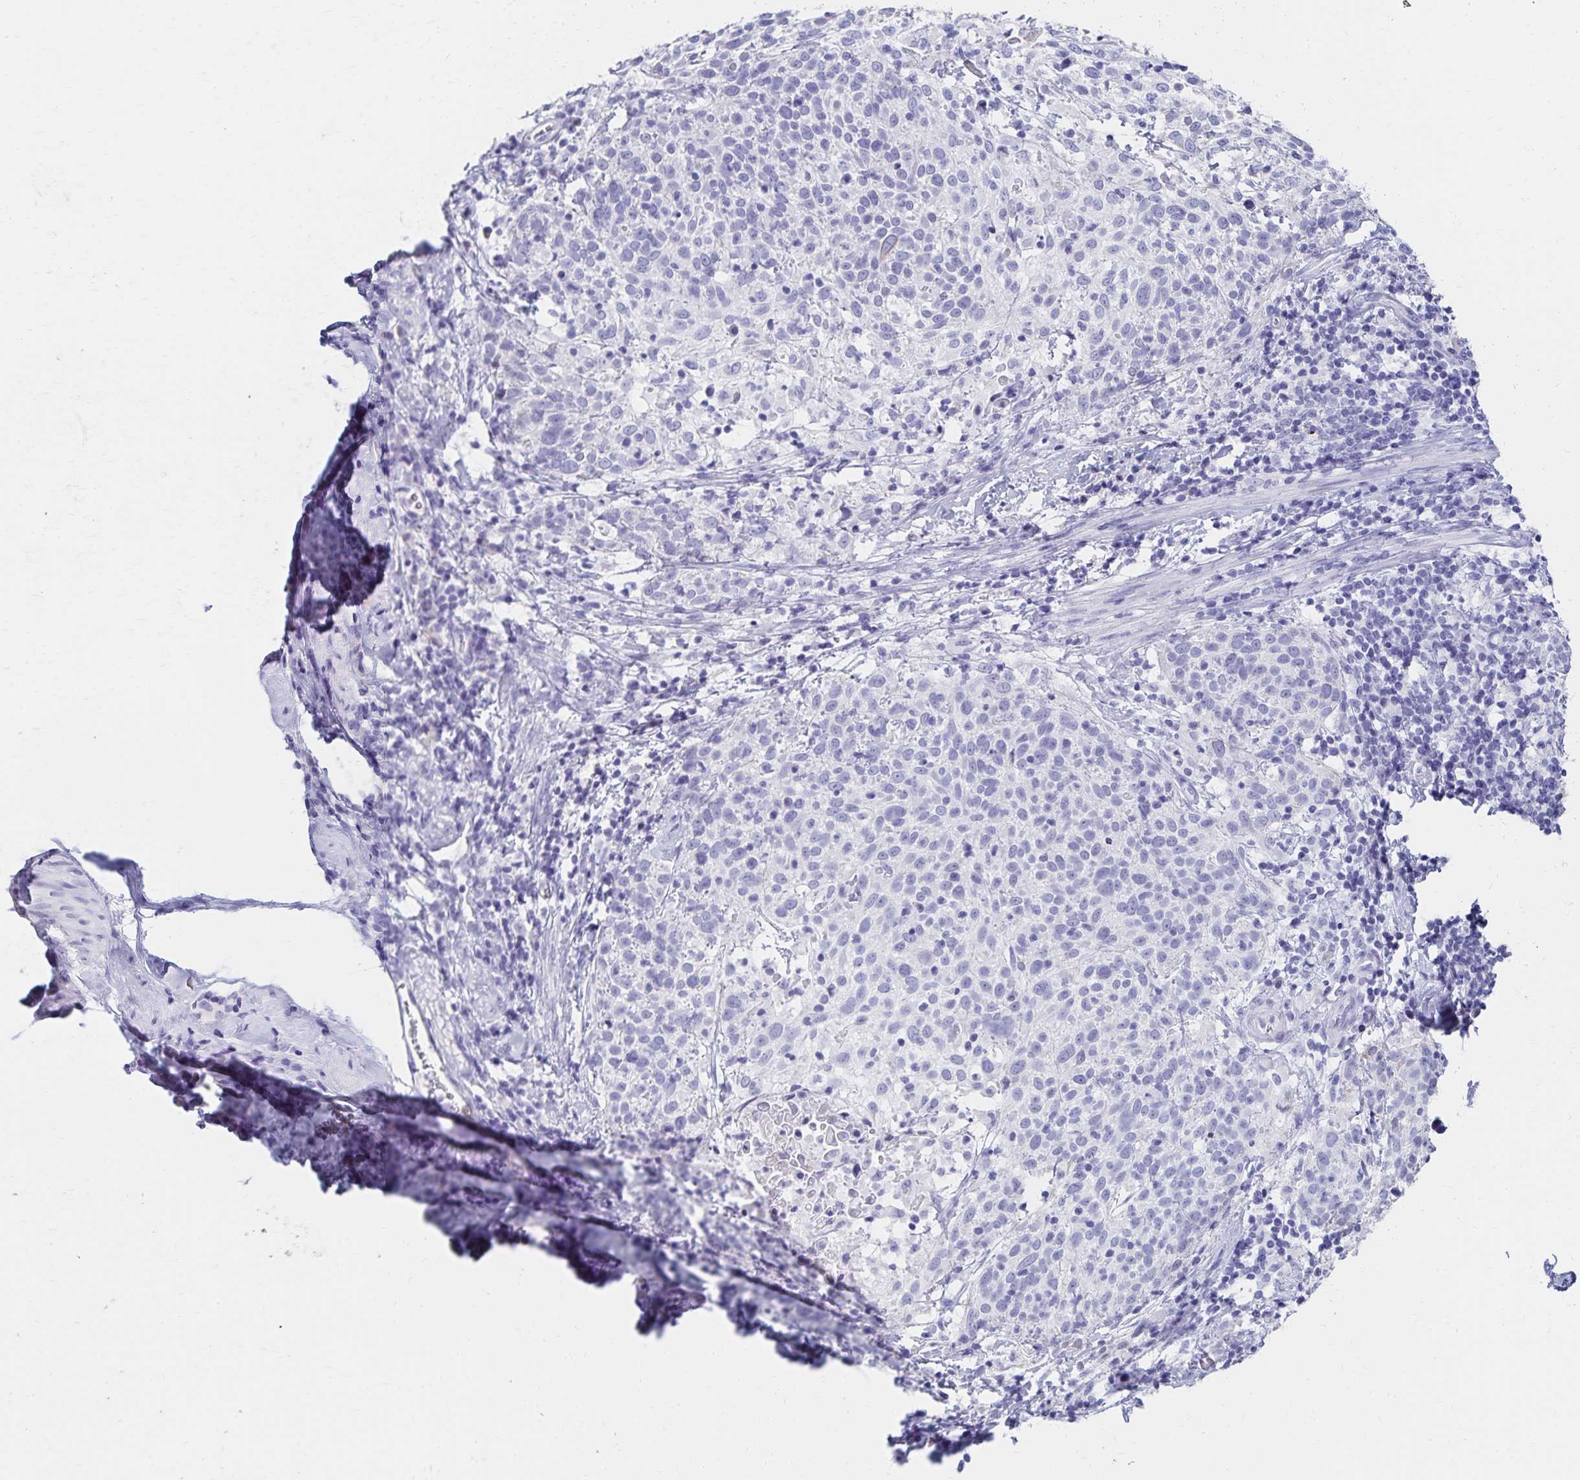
{"staining": {"intensity": "negative", "quantity": "none", "location": "none"}, "tissue": "cervical cancer", "cell_type": "Tumor cells", "image_type": "cancer", "snomed": [{"axis": "morphology", "description": "Squamous cell carcinoma, NOS"}, {"axis": "topography", "description": "Cervix"}], "caption": "The micrograph reveals no significant staining in tumor cells of cervical cancer. (IHC, brightfield microscopy, high magnification).", "gene": "C2orf50", "patient": {"sex": "female", "age": 61}}